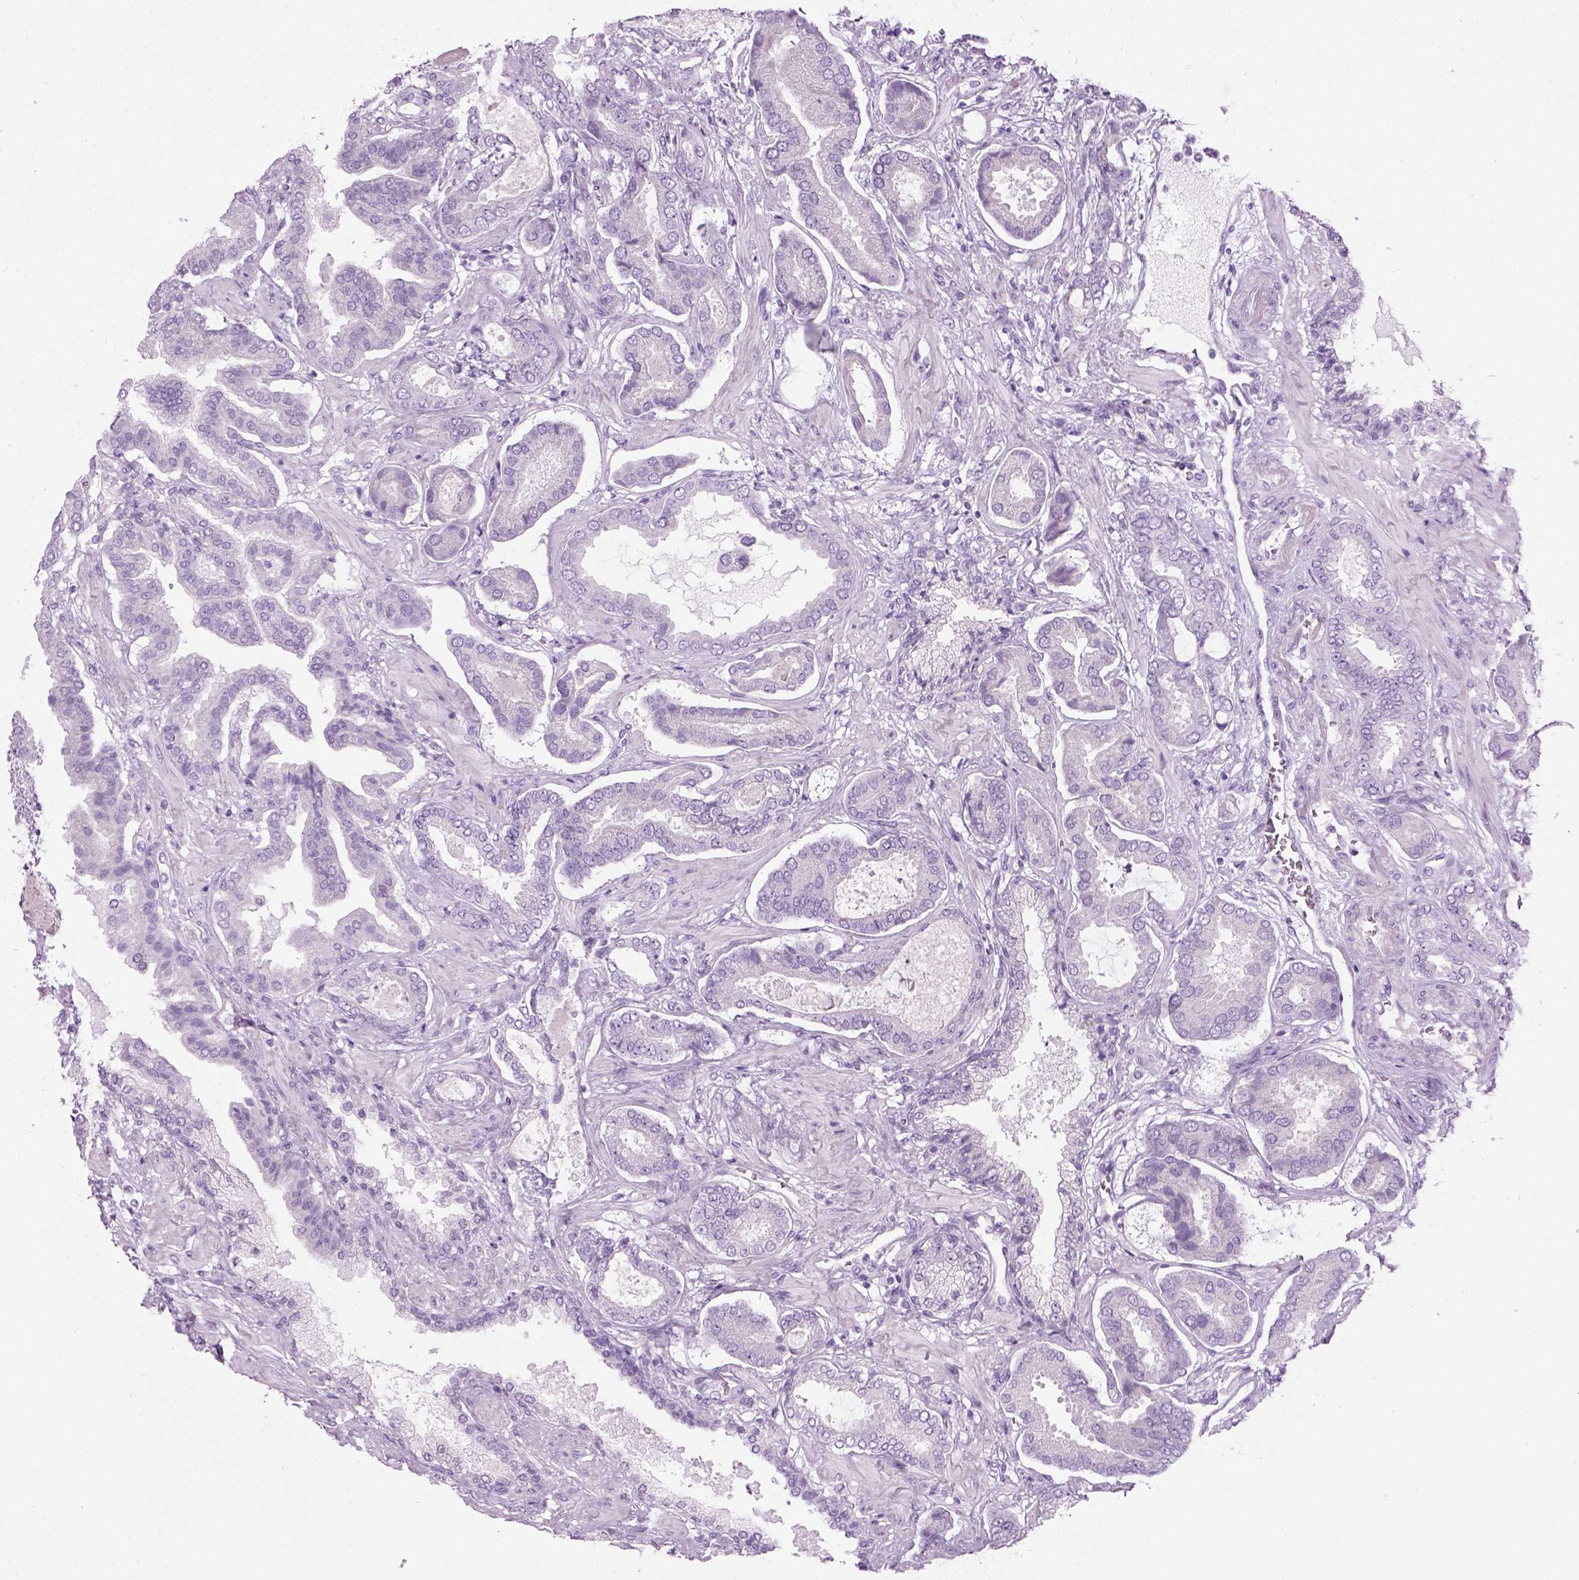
{"staining": {"intensity": "negative", "quantity": "none", "location": "none"}, "tissue": "prostate cancer", "cell_type": "Tumor cells", "image_type": "cancer", "snomed": [{"axis": "morphology", "description": "Adenocarcinoma, NOS"}, {"axis": "topography", "description": "Prostate"}], "caption": "This is a image of IHC staining of prostate cancer (adenocarcinoma), which shows no staining in tumor cells.", "gene": "CIBAR2", "patient": {"sex": "male", "age": 64}}